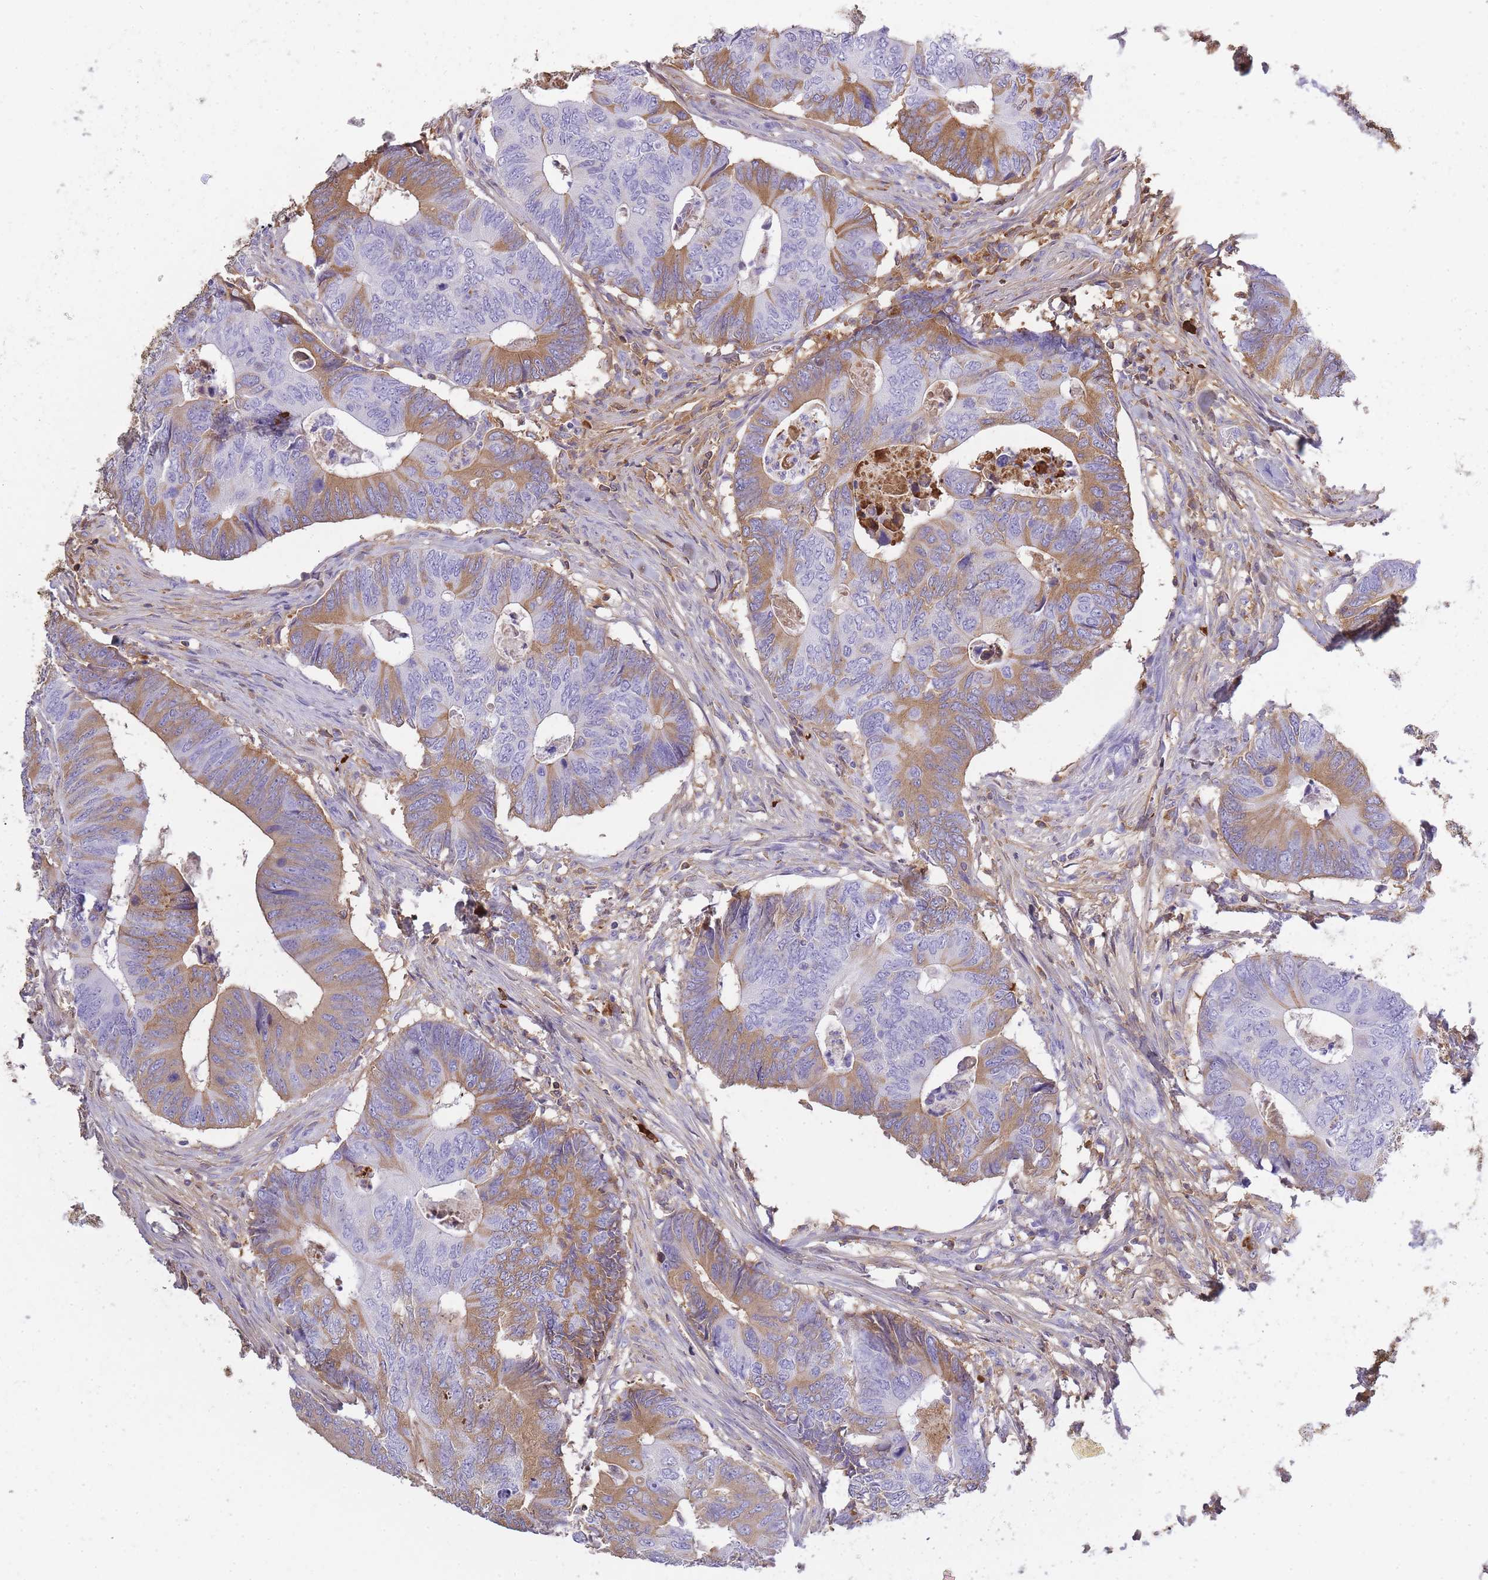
{"staining": {"intensity": "strong", "quantity": "<25%", "location": "cytoplasmic/membranous"}, "tissue": "colorectal cancer", "cell_type": "Tumor cells", "image_type": "cancer", "snomed": [{"axis": "morphology", "description": "Adenocarcinoma, NOS"}, {"axis": "topography", "description": "Colon"}], "caption": "A brown stain highlights strong cytoplasmic/membranous expression of a protein in colorectal adenocarcinoma tumor cells. The staining was performed using DAB (3,3'-diaminobenzidine), with brown indicating positive protein expression. Nuclei are stained blue with hematoxylin.", "gene": "IGKV1D-42", "patient": {"sex": "male", "age": 87}}